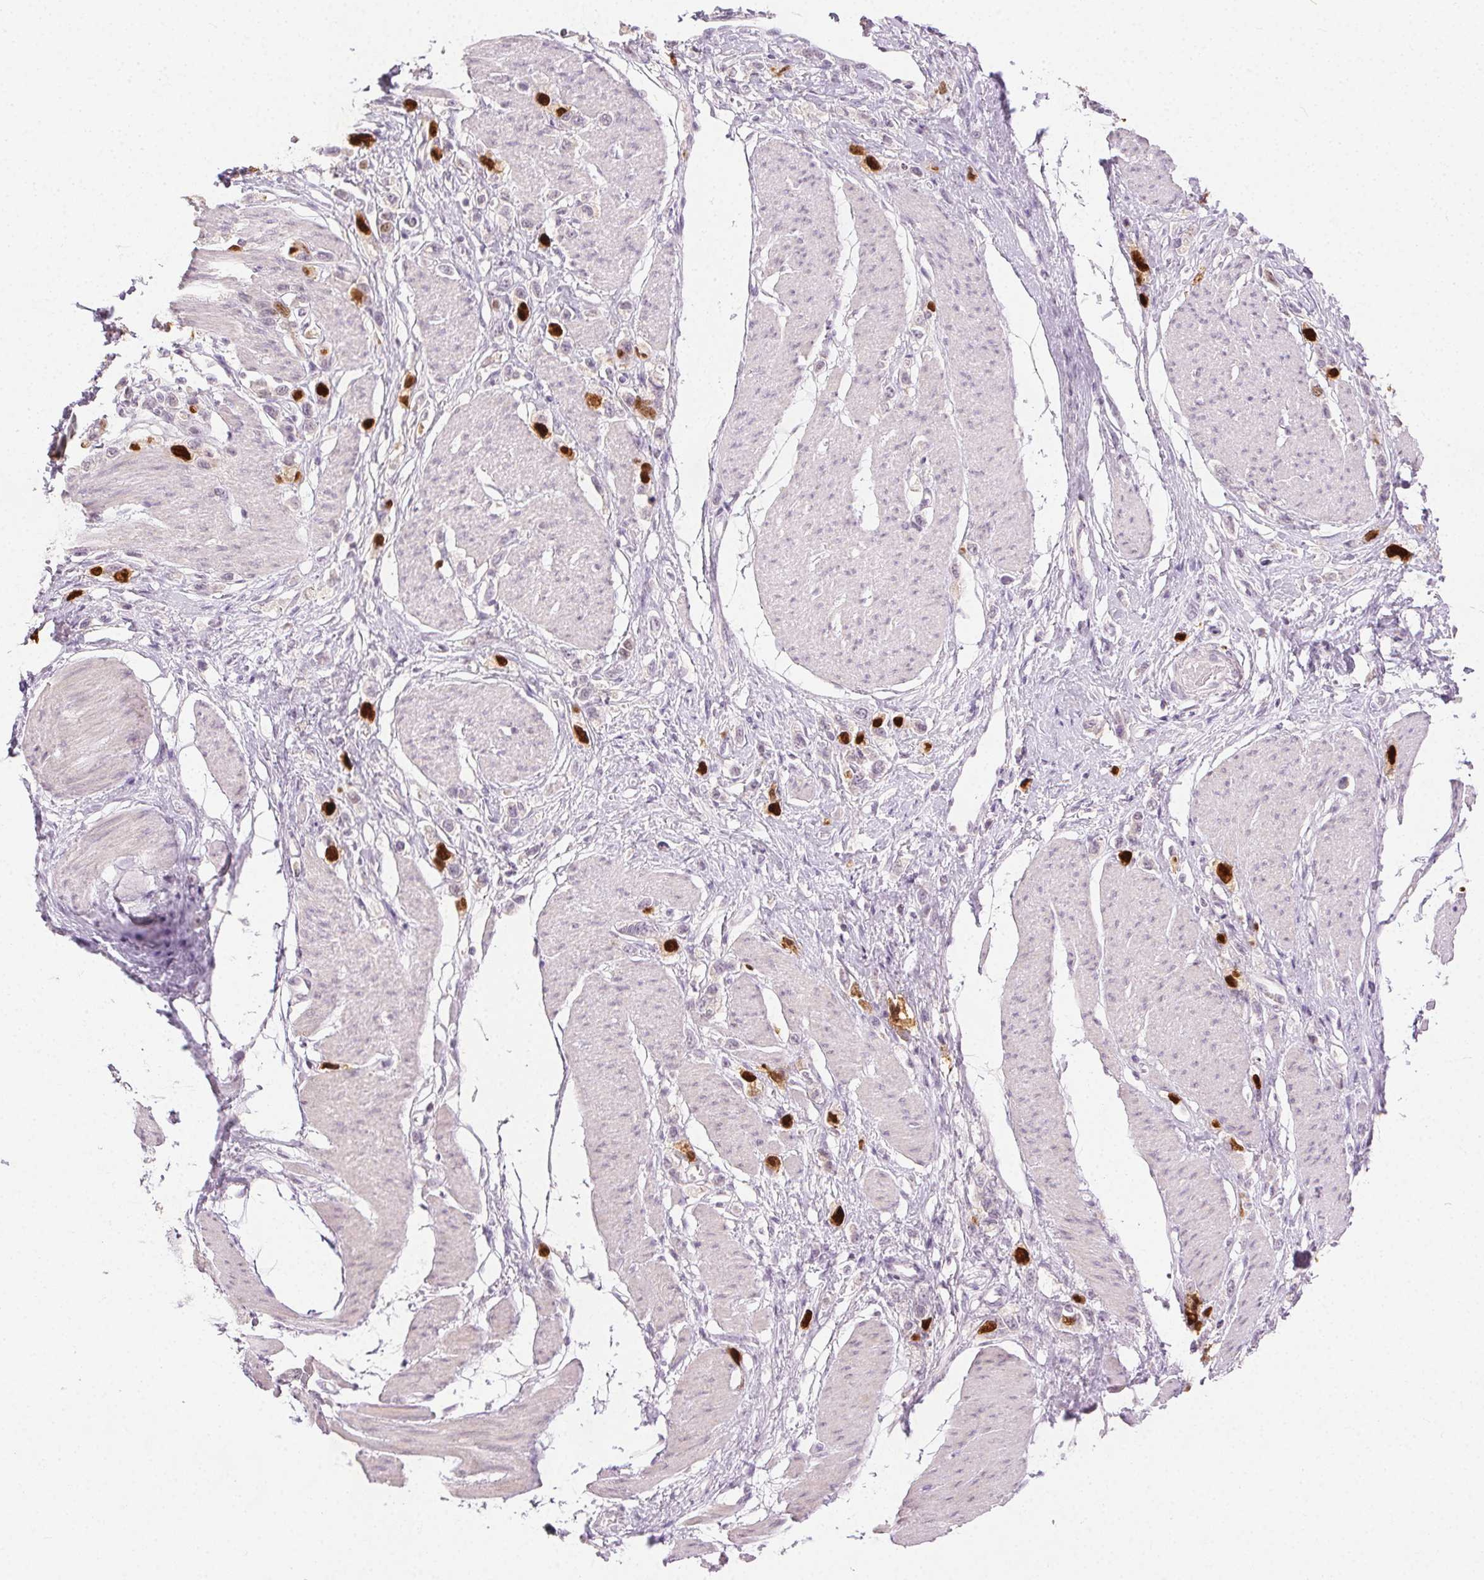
{"staining": {"intensity": "strong", "quantity": "<25%", "location": "nuclear"}, "tissue": "stomach cancer", "cell_type": "Tumor cells", "image_type": "cancer", "snomed": [{"axis": "morphology", "description": "Adenocarcinoma, NOS"}, {"axis": "topography", "description": "Stomach"}], "caption": "Immunohistochemistry (IHC) photomicrograph of stomach cancer stained for a protein (brown), which shows medium levels of strong nuclear staining in about <25% of tumor cells.", "gene": "ANLN", "patient": {"sex": "female", "age": 65}}